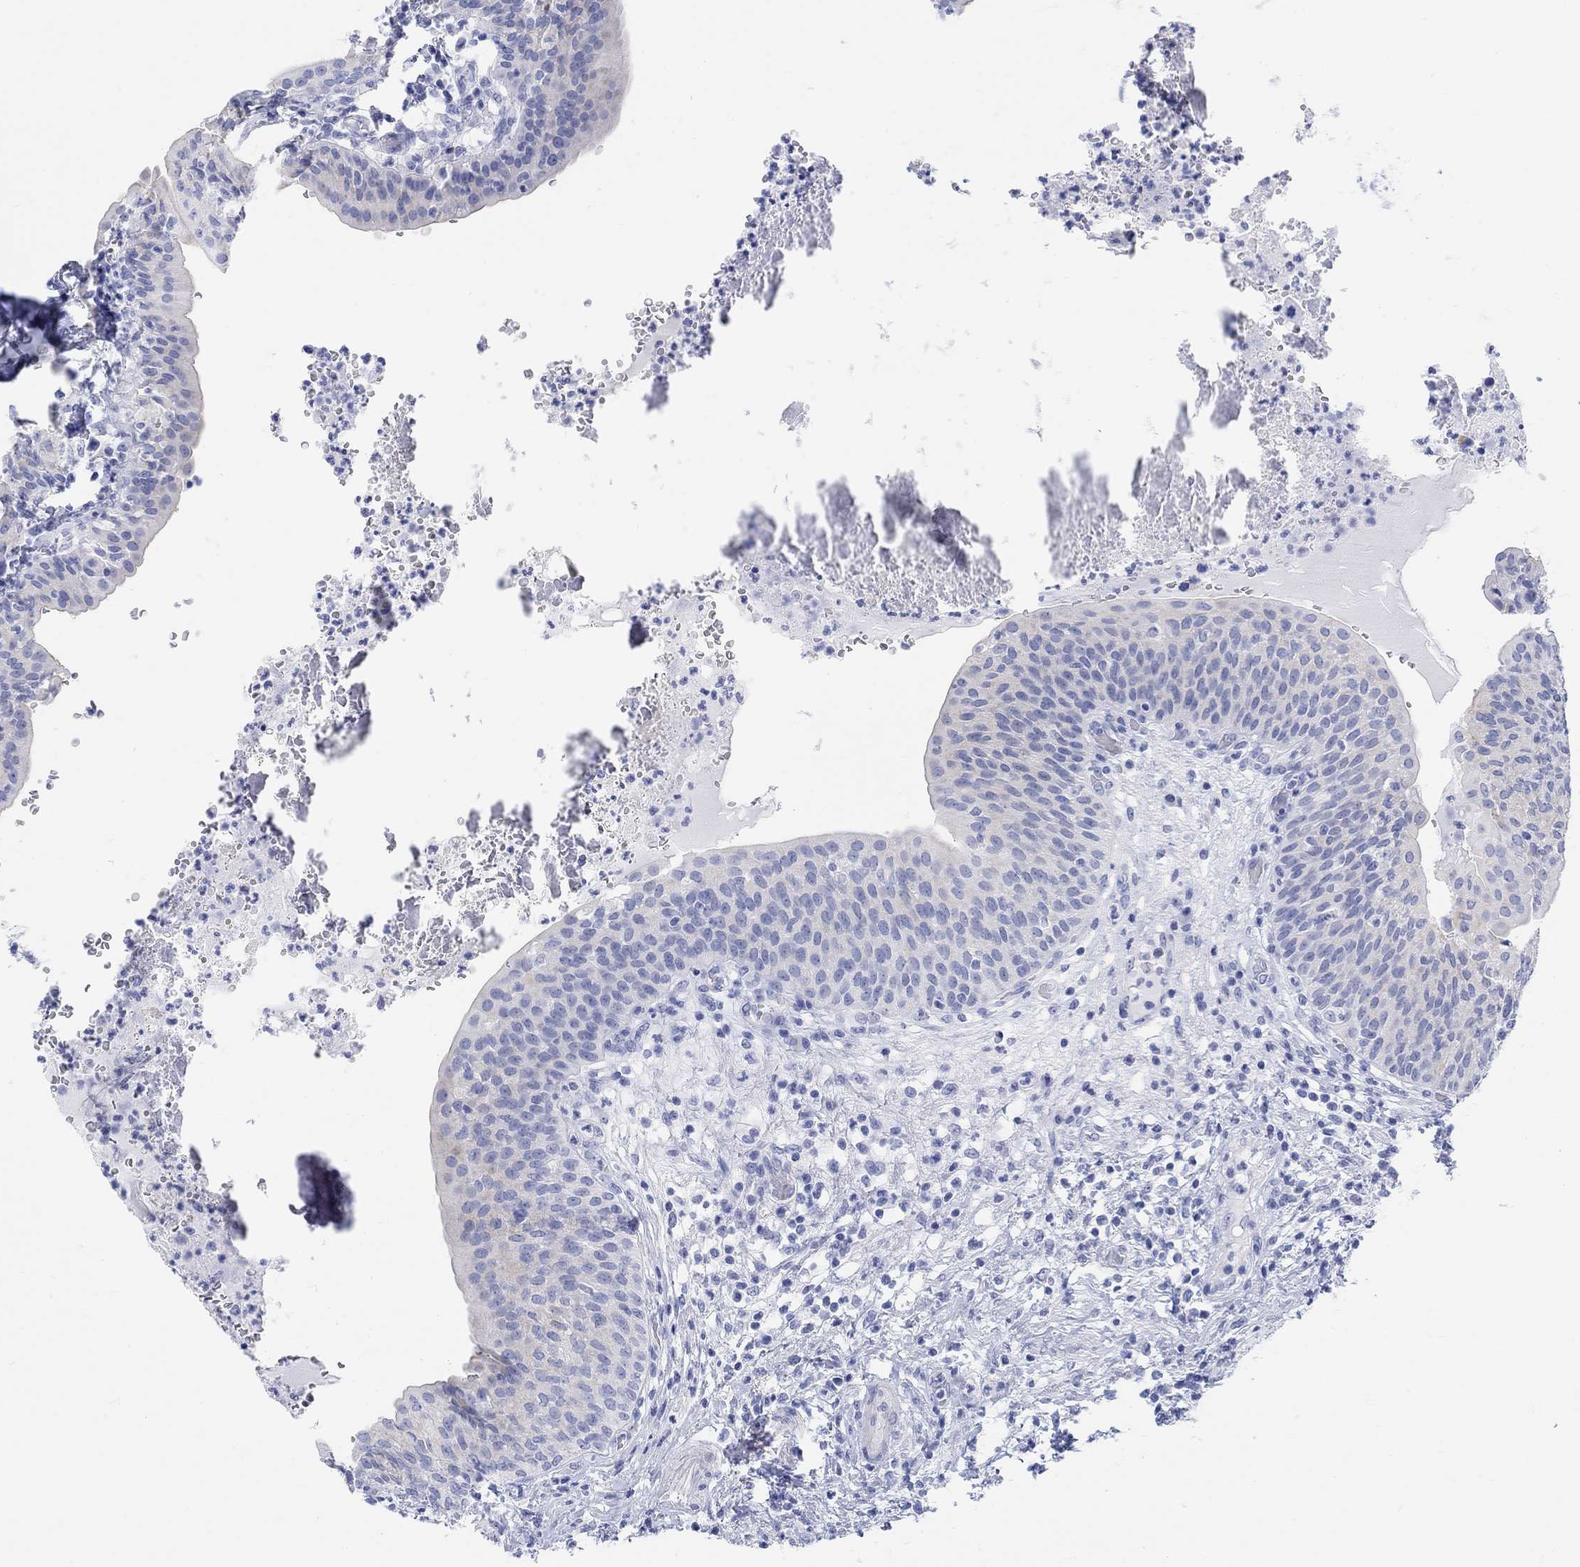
{"staining": {"intensity": "negative", "quantity": "none", "location": "none"}, "tissue": "urinary bladder", "cell_type": "Urothelial cells", "image_type": "normal", "snomed": [{"axis": "morphology", "description": "Normal tissue, NOS"}, {"axis": "topography", "description": "Urinary bladder"}], "caption": "Immunohistochemical staining of normal urinary bladder shows no significant positivity in urothelial cells.", "gene": "XIRP2", "patient": {"sex": "male", "age": 66}}